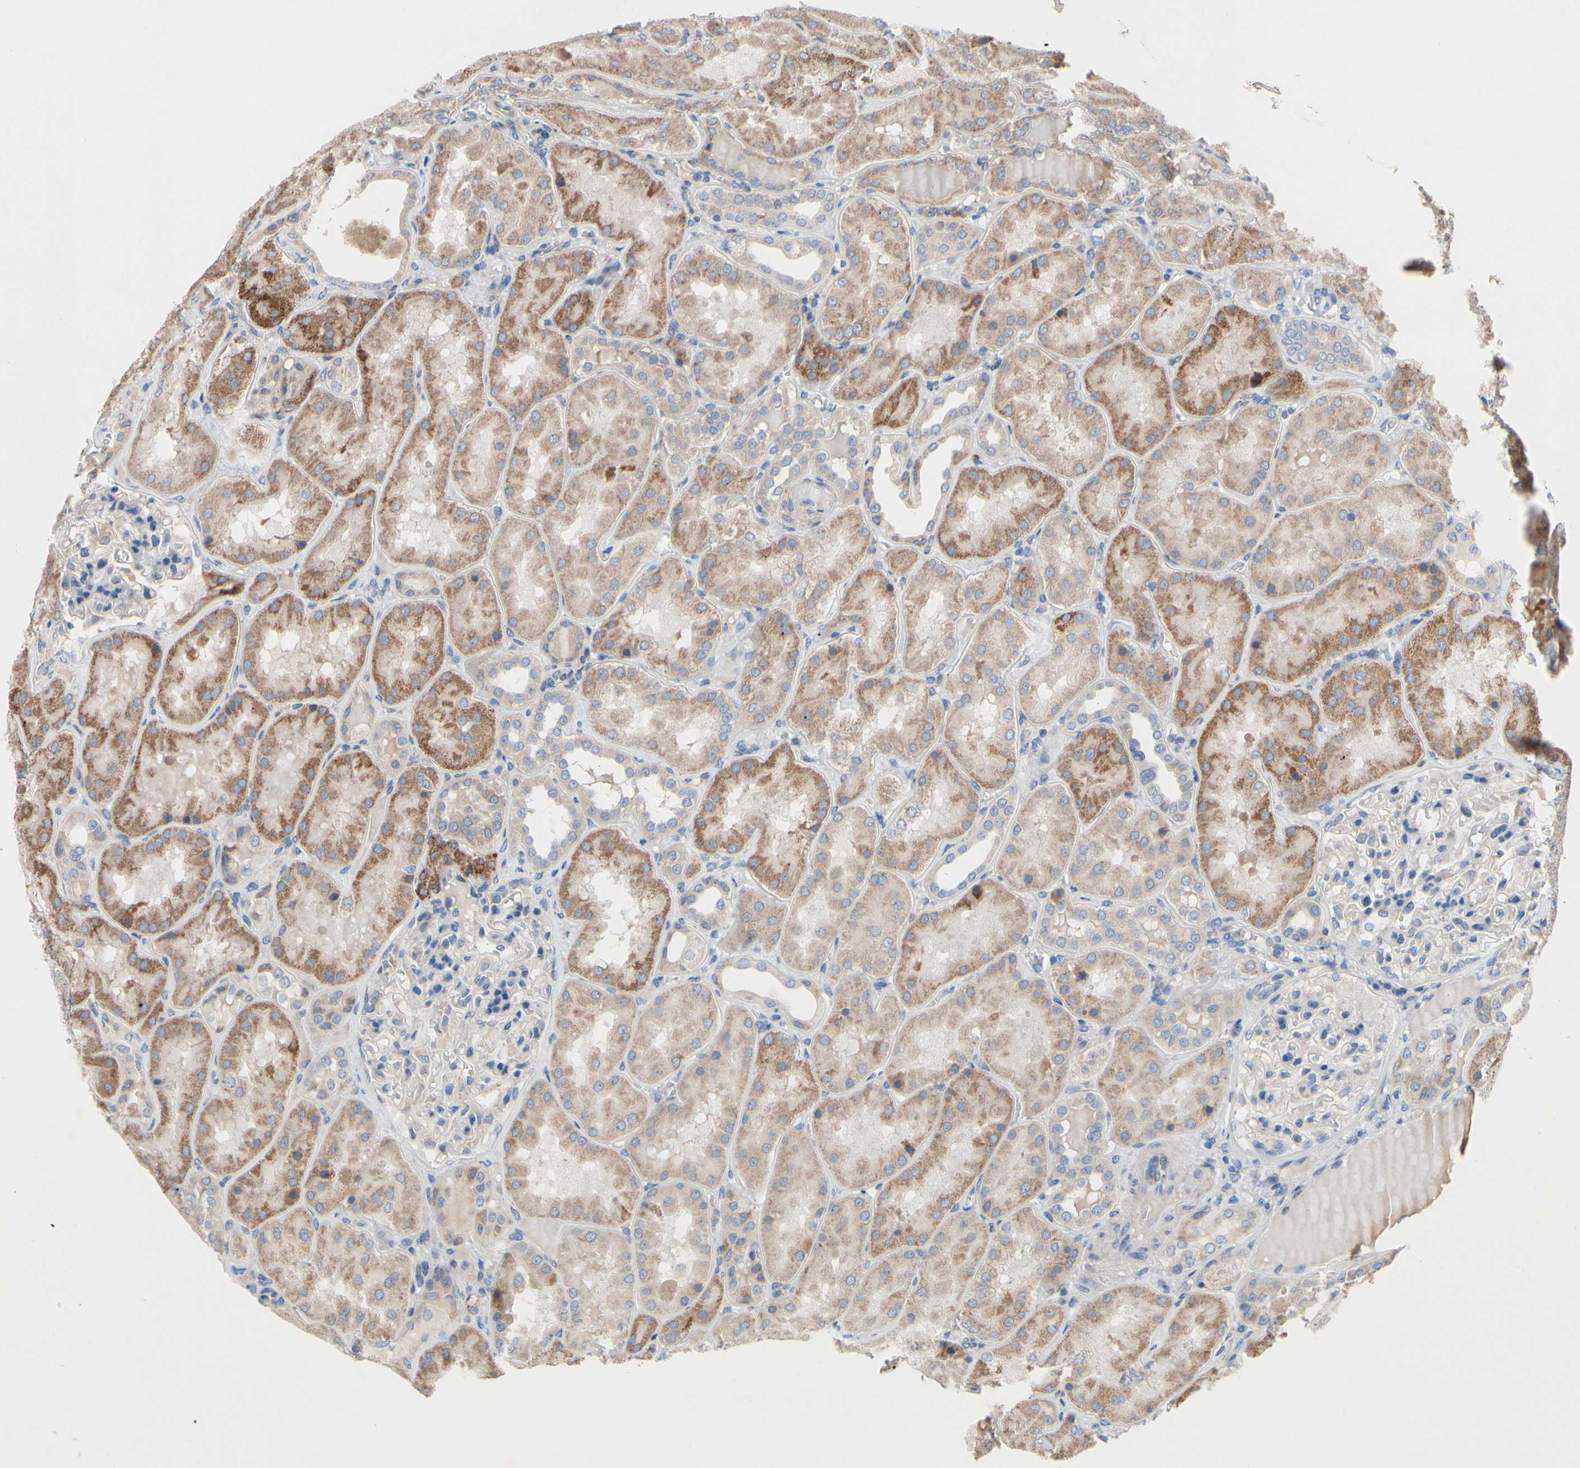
{"staining": {"intensity": "negative", "quantity": "none", "location": "none"}, "tissue": "kidney", "cell_type": "Cells in glomeruli", "image_type": "normal", "snomed": [{"axis": "morphology", "description": "Normal tissue, NOS"}, {"axis": "topography", "description": "Kidney"}], "caption": "Immunohistochemistry of benign kidney reveals no expression in cells in glomeruli.", "gene": "TTC14", "patient": {"sex": "female", "age": 56}}